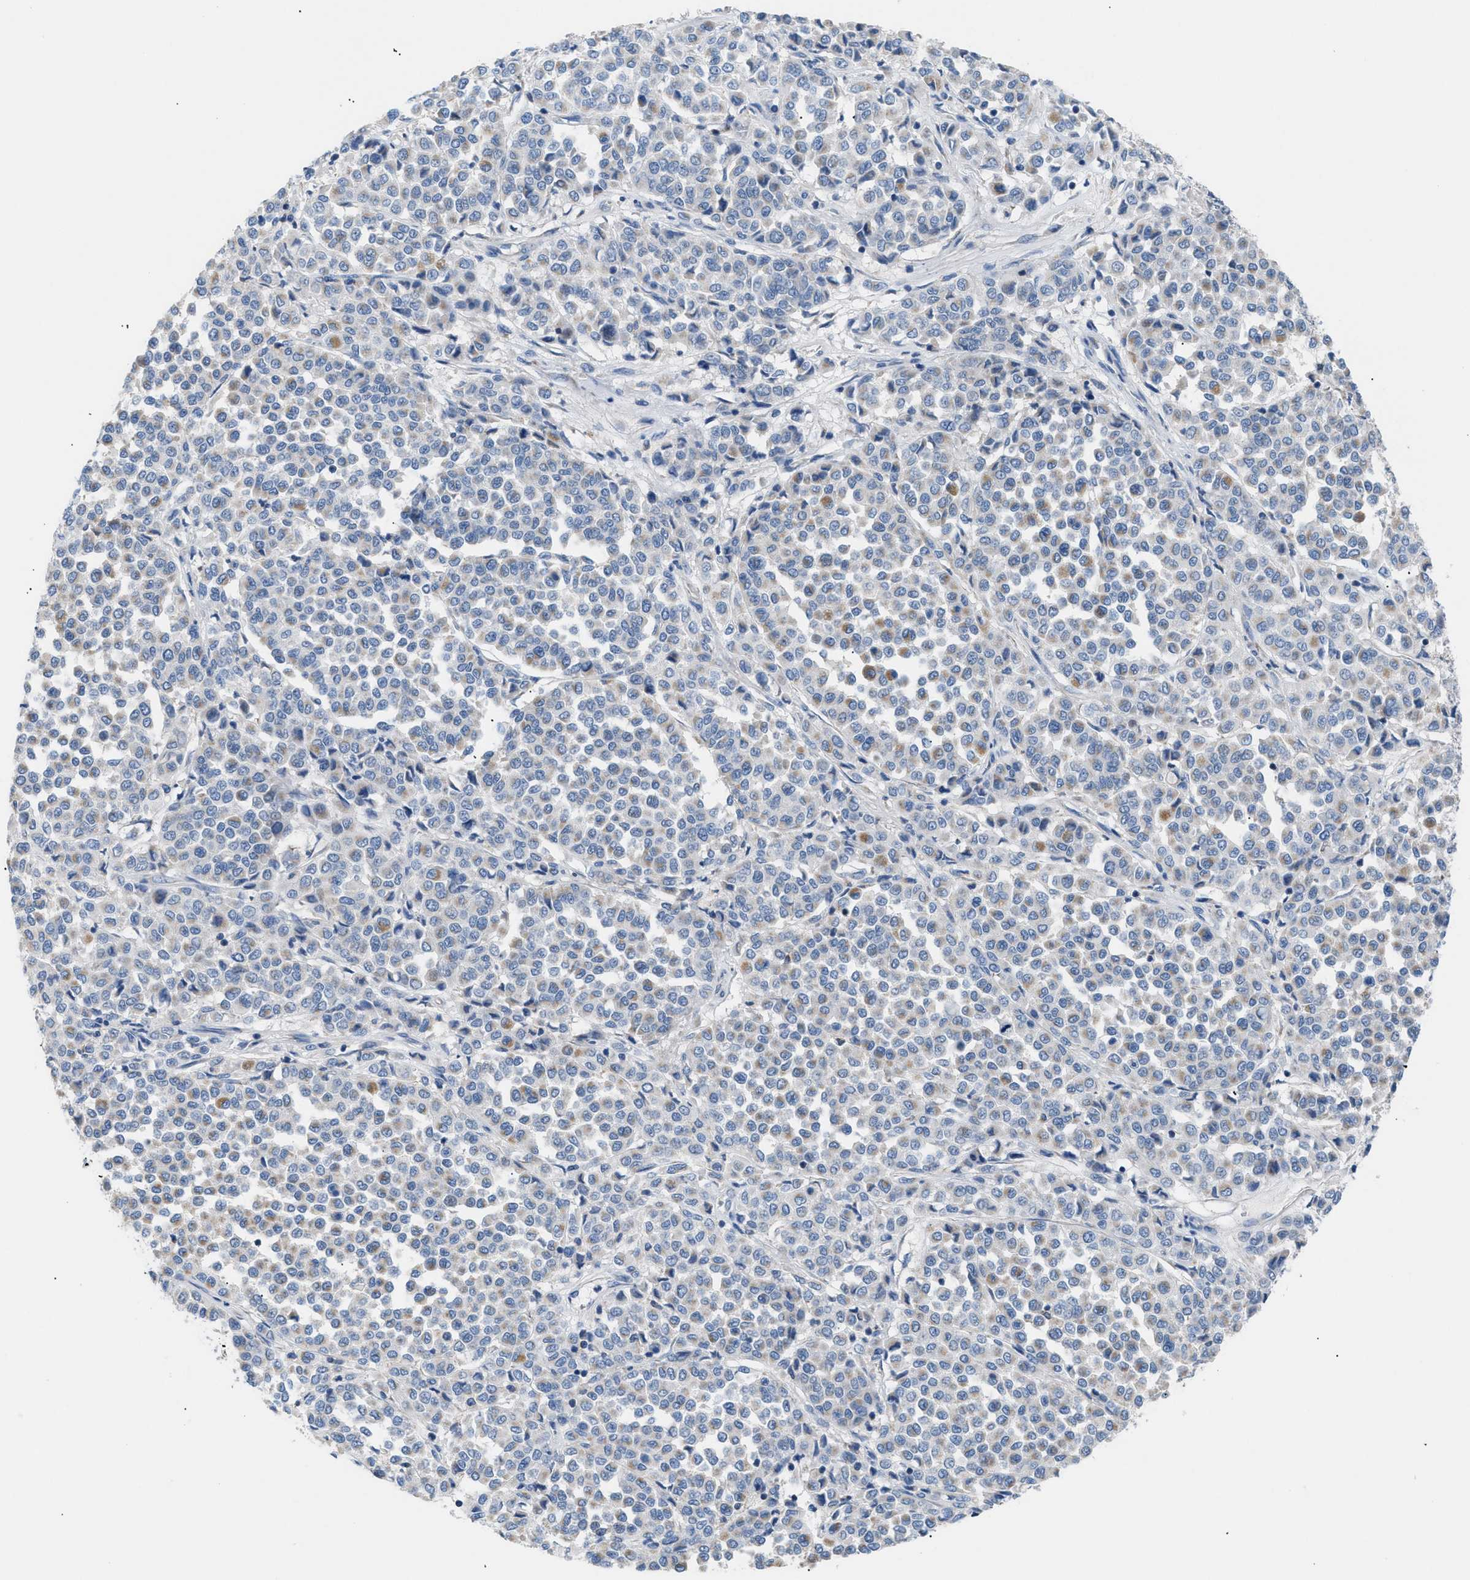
{"staining": {"intensity": "weak", "quantity": "<25%", "location": "cytoplasmic/membranous"}, "tissue": "melanoma", "cell_type": "Tumor cells", "image_type": "cancer", "snomed": [{"axis": "morphology", "description": "Malignant melanoma, Metastatic site"}, {"axis": "topography", "description": "Pancreas"}], "caption": "Tumor cells are negative for brown protein staining in malignant melanoma (metastatic site).", "gene": "ILDR1", "patient": {"sex": "female", "age": 30}}